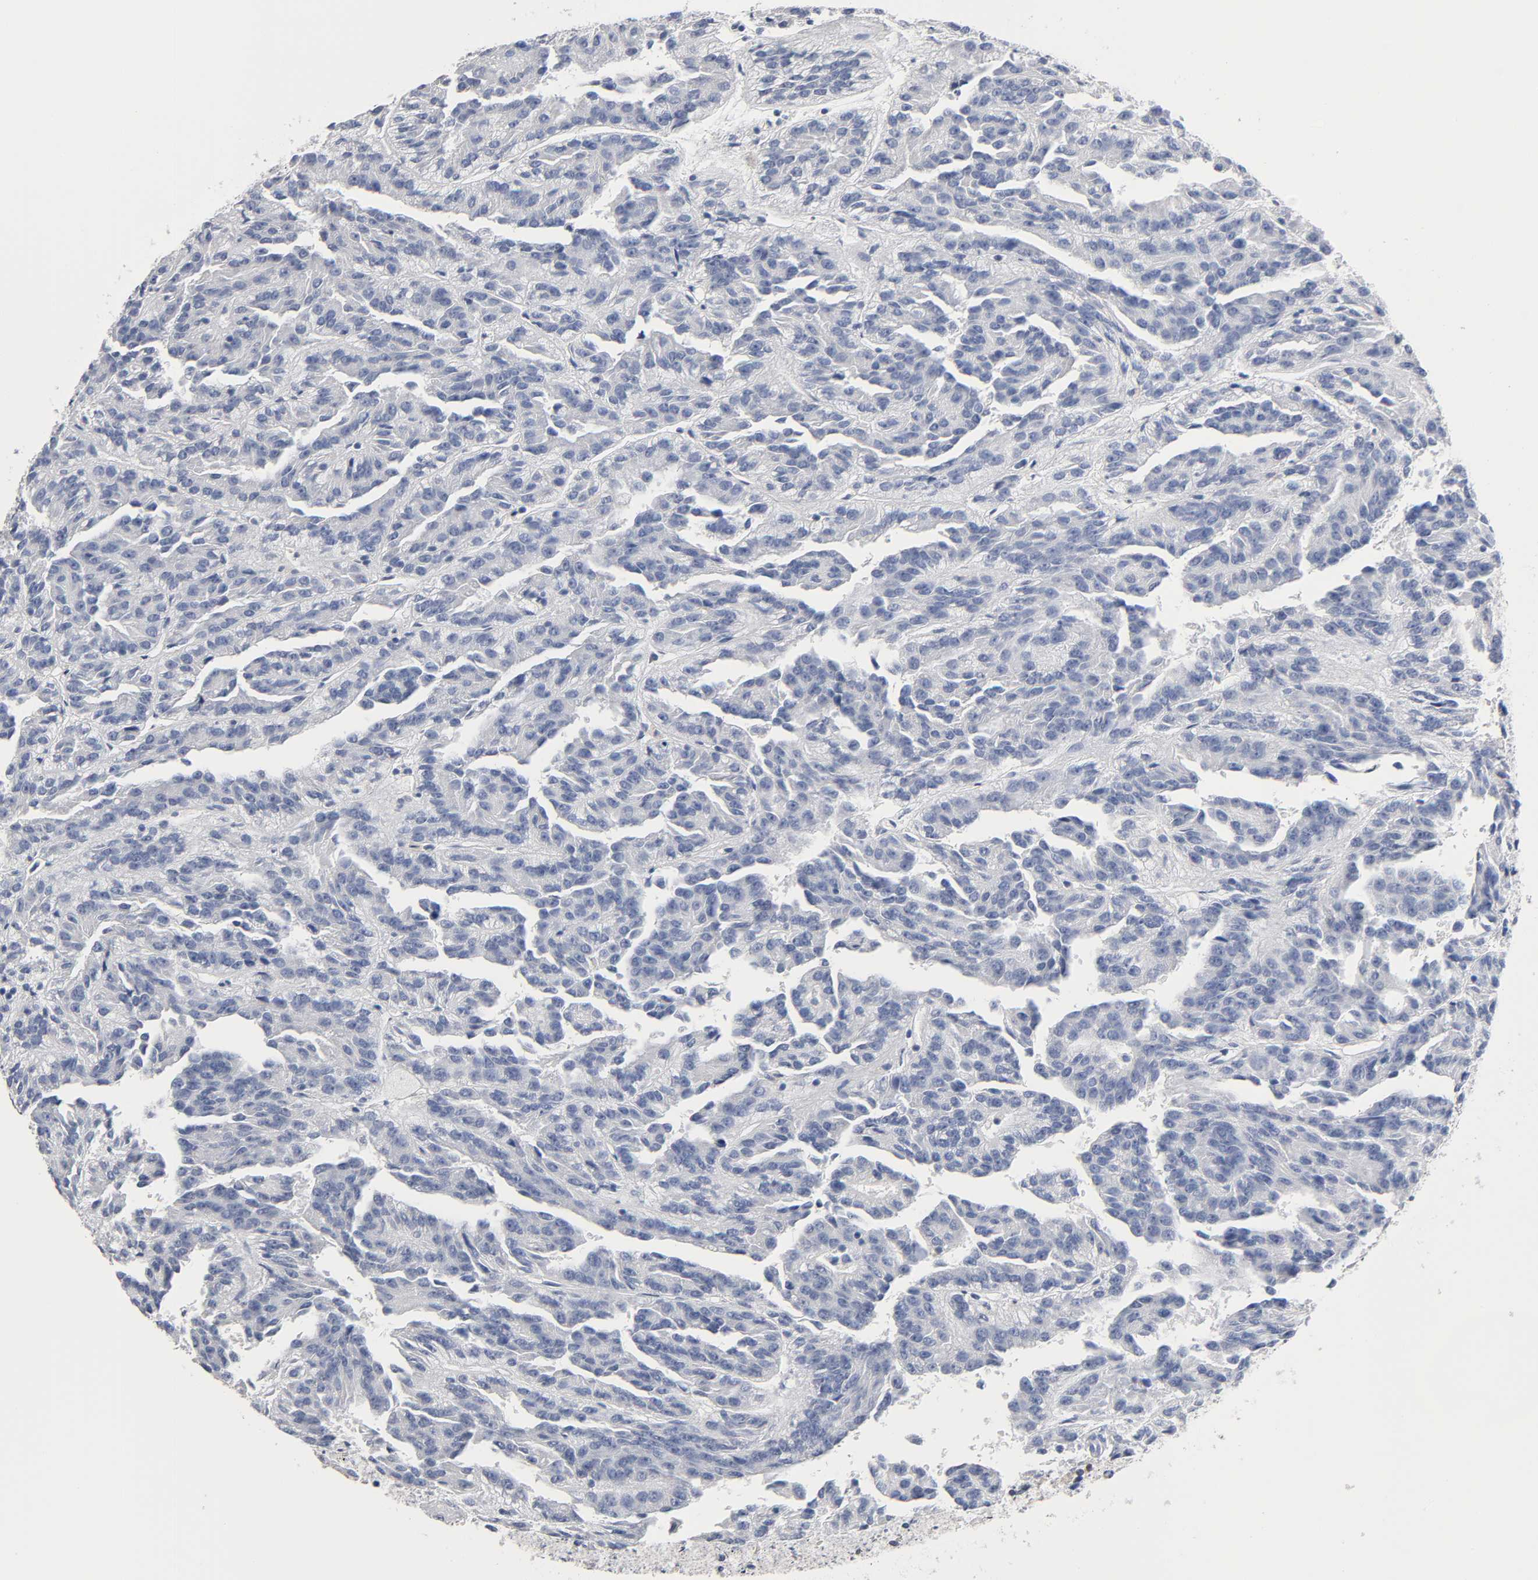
{"staining": {"intensity": "negative", "quantity": "none", "location": "none"}, "tissue": "renal cancer", "cell_type": "Tumor cells", "image_type": "cancer", "snomed": [{"axis": "morphology", "description": "Adenocarcinoma, NOS"}, {"axis": "topography", "description": "Kidney"}], "caption": "High power microscopy histopathology image of an IHC histopathology image of renal adenocarcinoma, revealing no significant expression in tumor cells.", "gene": "NFATC1", "patient": {"sex": "male", "age": 46}}